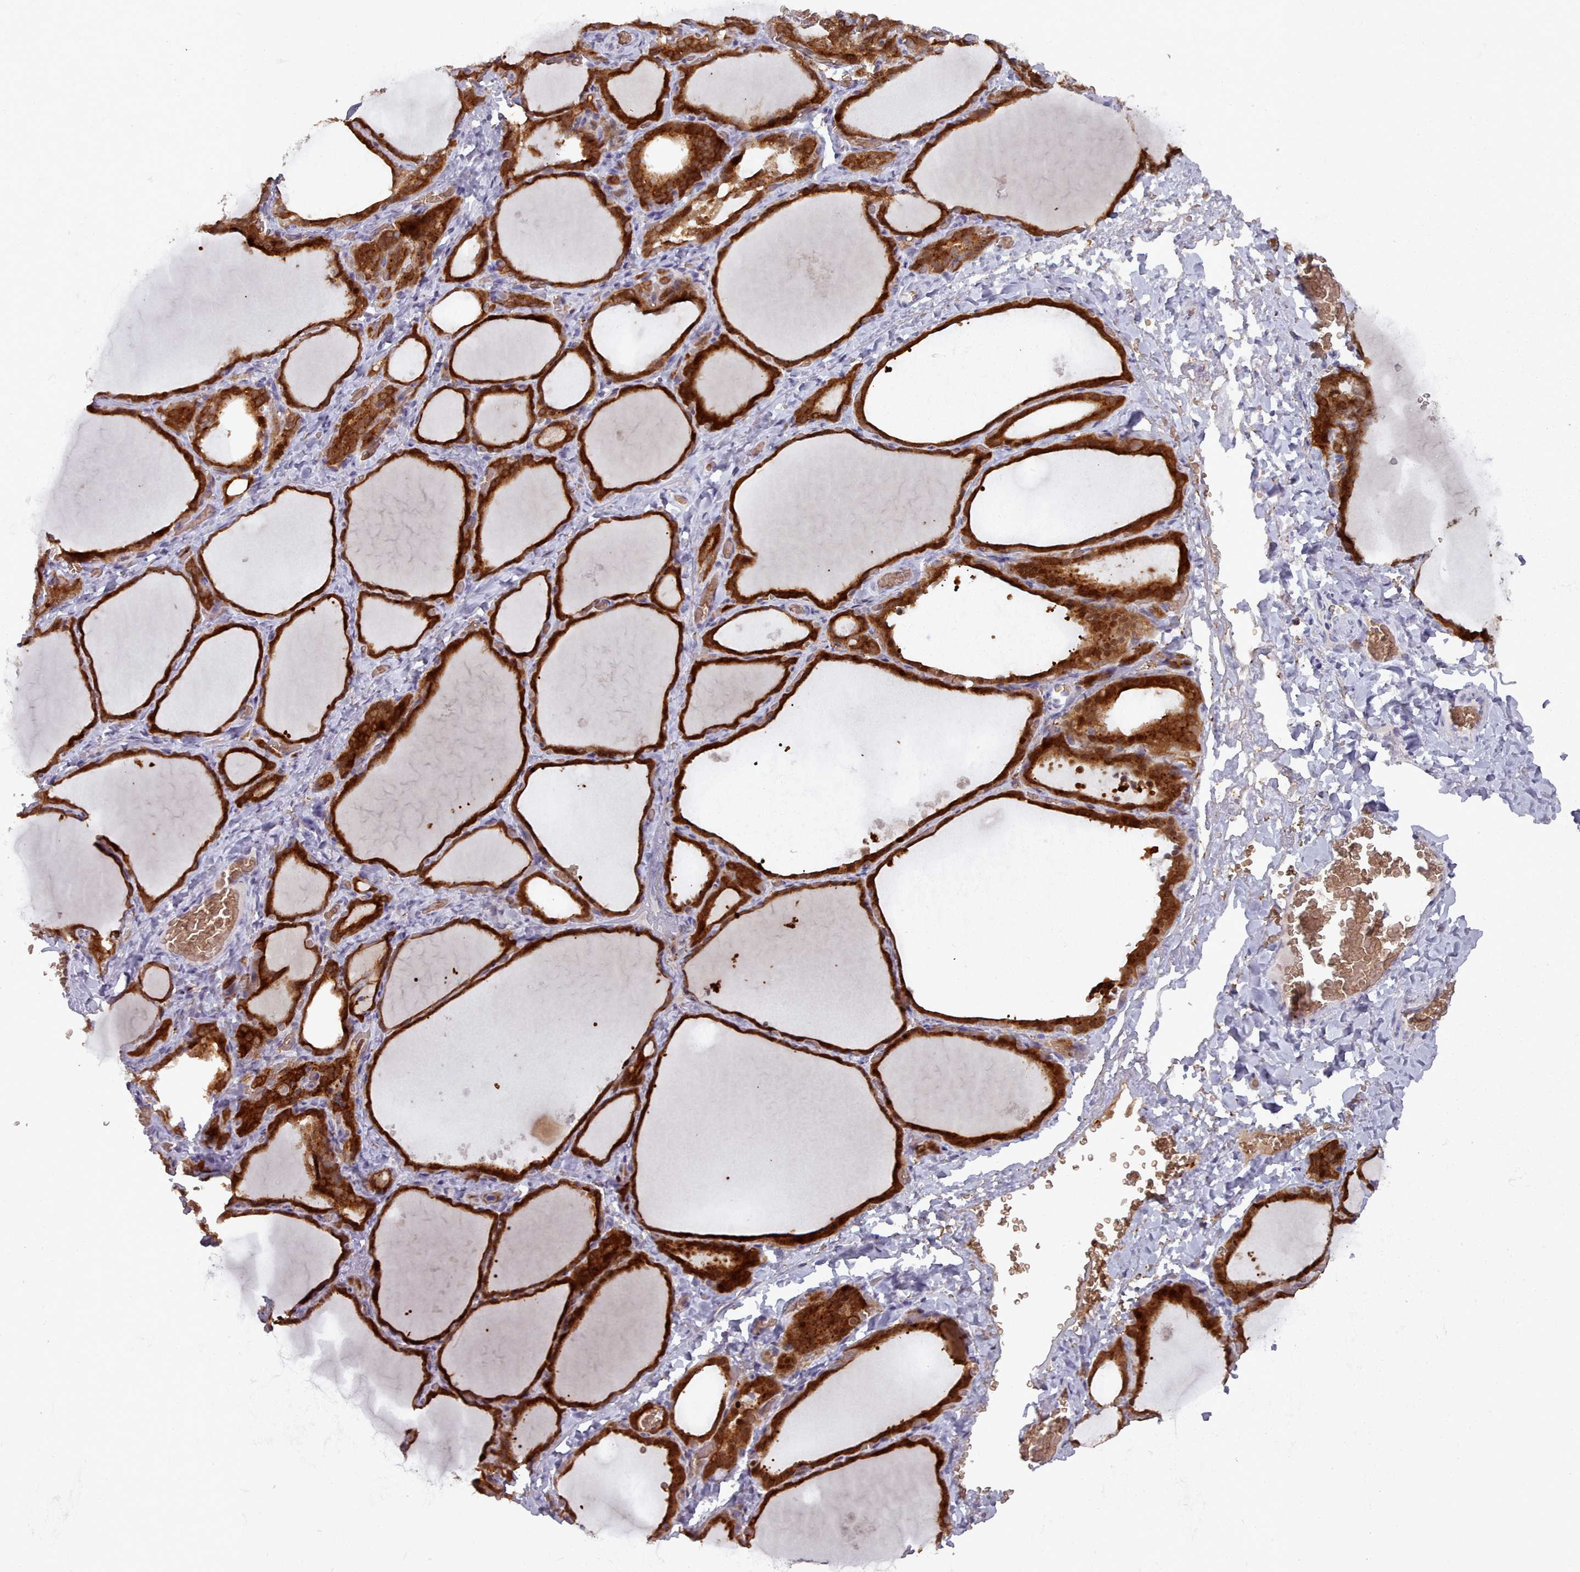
{"staining": {"intensity": "strong", "quantity": ">75%", "location": "cytoplasmic/membranous"}, "tissue": "thyroid gland", "cell_type": "Glandular cells", "image_type": "normal", "snomed": [{"axis": "morphology", "description": "Normal tissue, NOS"}, {"axis": "topography", "description": "Thyroid gland"}], "caption": "This is a histology image of immunohistochemistry (IHC) staining of benign thyroid gland, which shows strong staining in the cytoplasmic/membranous of glandular cells.", "gene": "MAN1B1", "patient": {"sex": "female", "age": 39}}